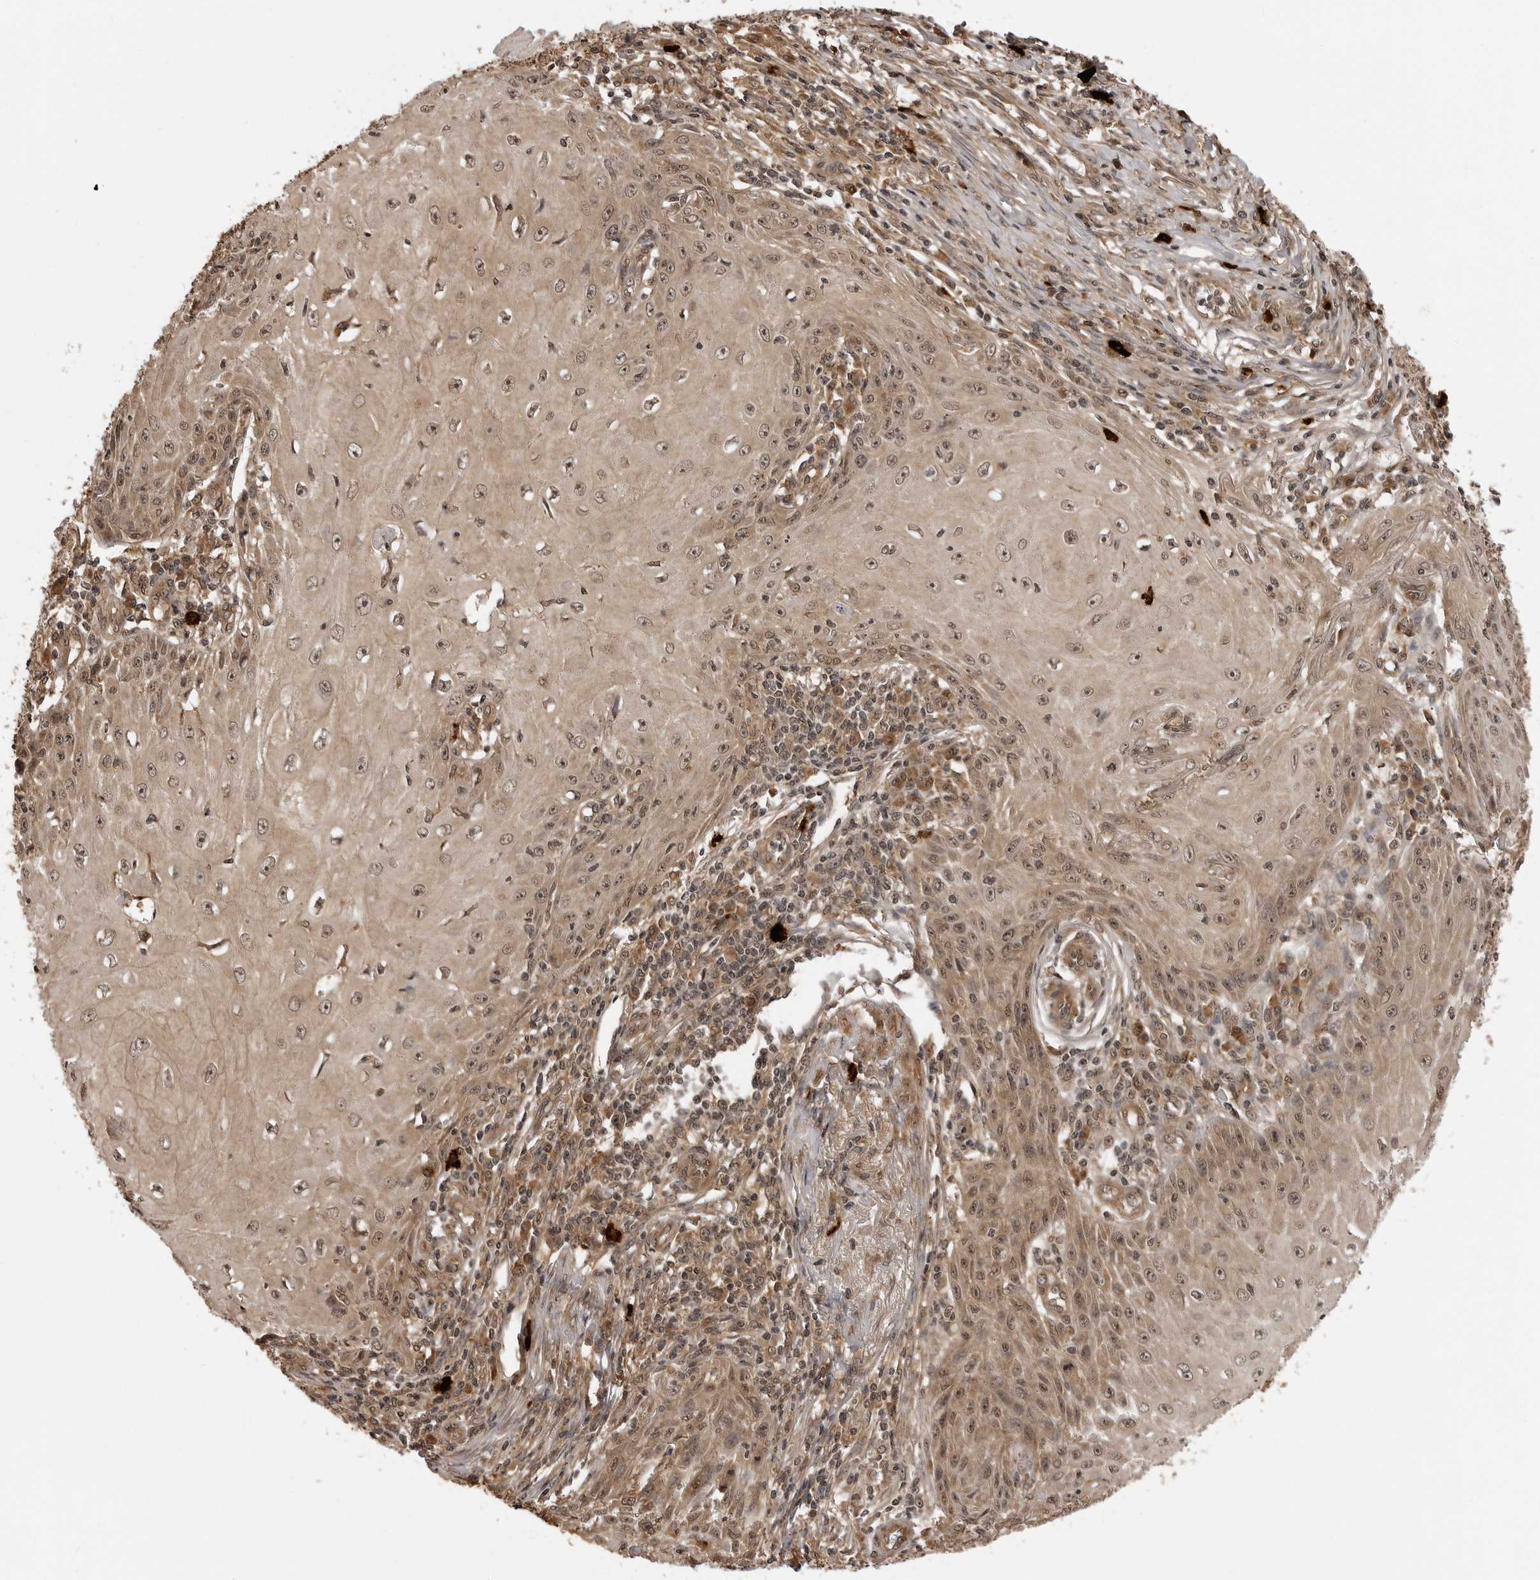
{"staining": {"intensity": "moderate", "quantity": ">75%", "location": "cytoplasmic/membranous,nuclear"}, "tissue": "skin cancer", "cell_type": "Tumor cells", "image_type": "cancer", "snomed": [{"axis": "morphology", "description": "Squamous cell carcinoma, NOS"}, {"axis": "topography", "description": "Skin"}], "caption": "Squamous cell carcinoma (skin) stained with a protein marker reveals moderate staining in tumor cells.", "gene": "IL24", "patient": {"sex": "female", "age": 73}}